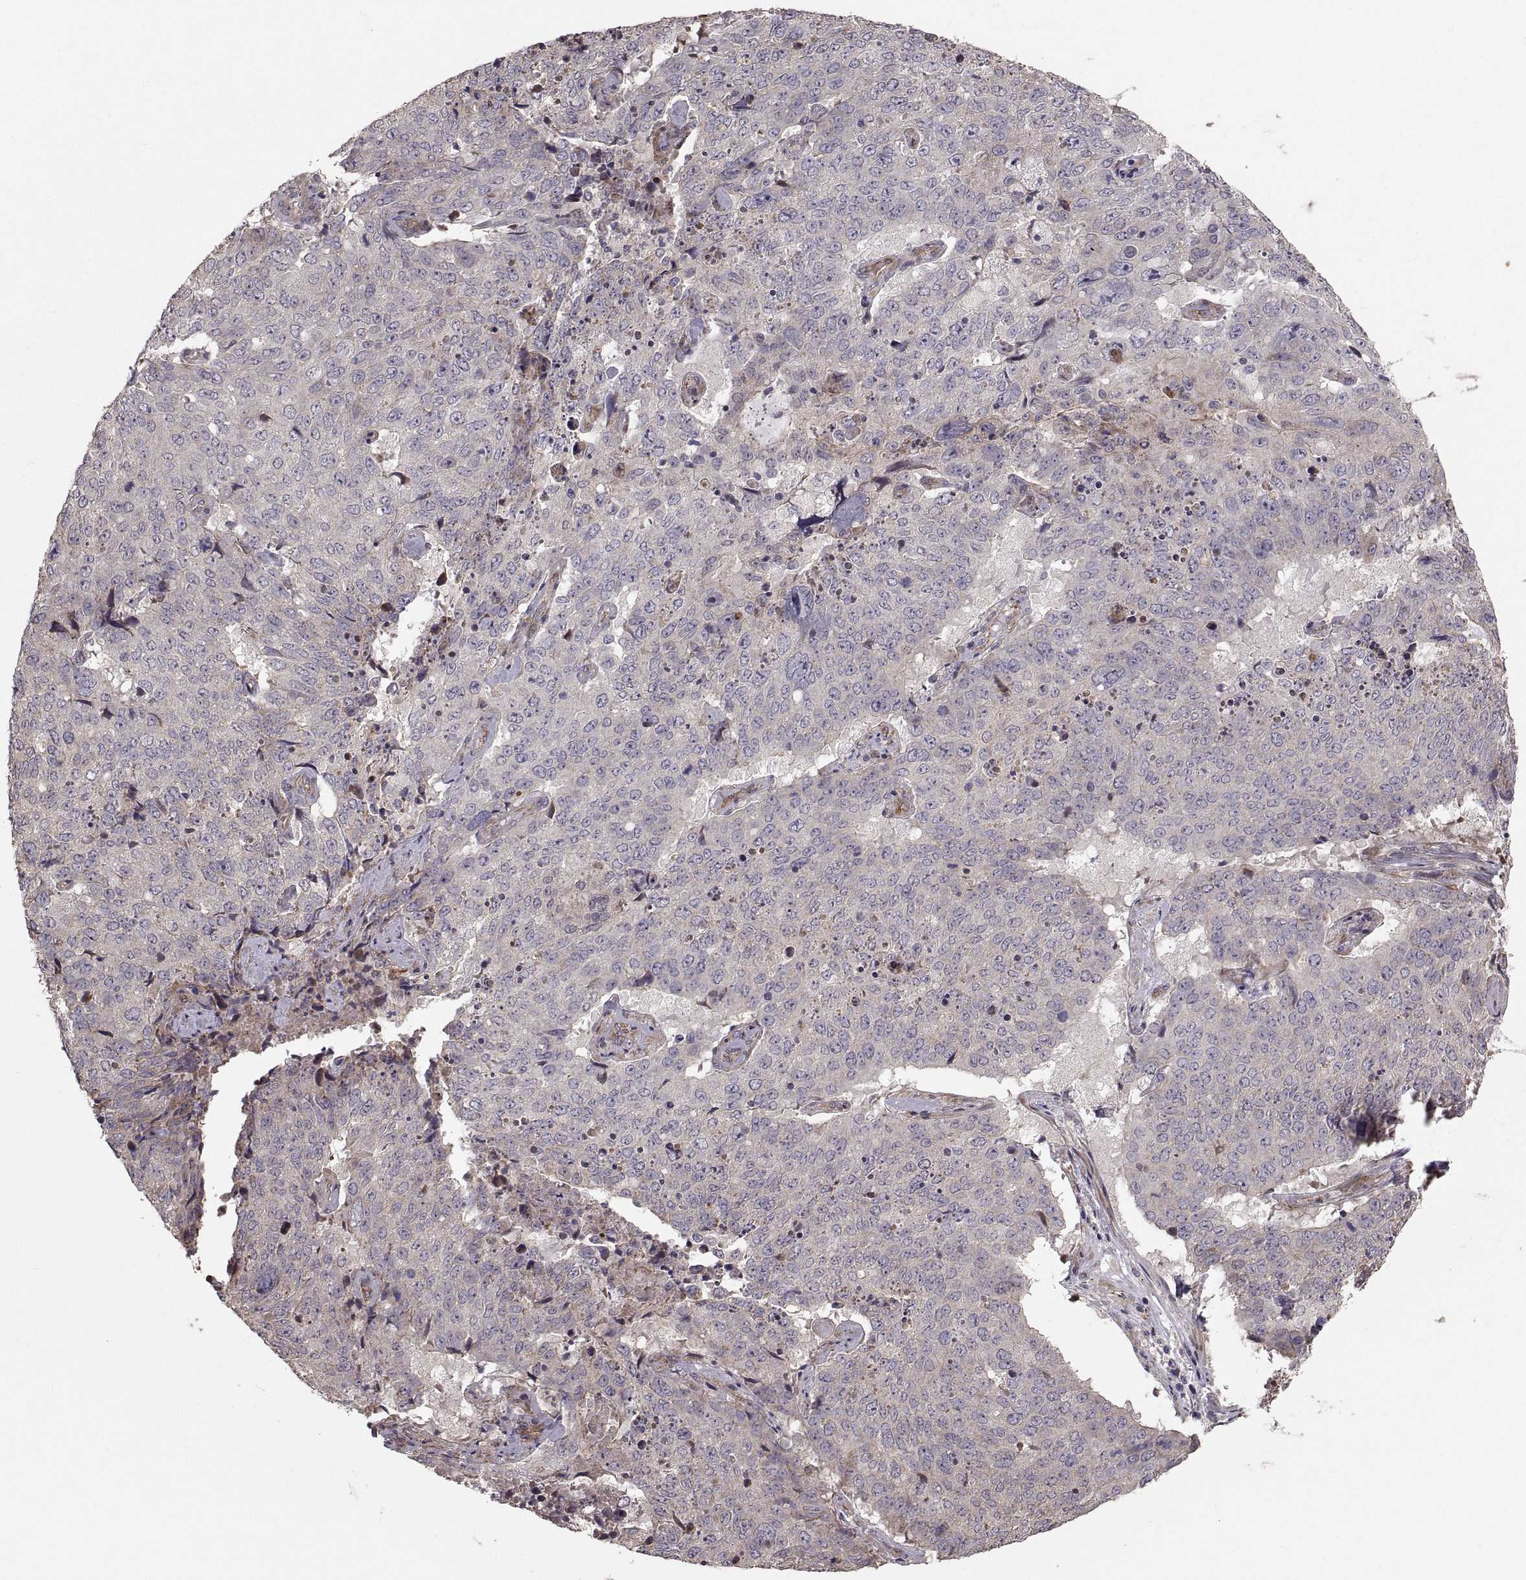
{"staining": {"intensity": "negative", "quantity": "none", "location": "none"}, "tissue": "lung cancer", "cell_type": "Tumor cells", "image_type": "cancer", "snomed": [{"axis": "morphology", "description": "Normal tissue, NOS"}, {"axis": "morphology", "description": "Squamous cell carcinoma, NOS"}, {"axis": "topography", "description": "Bronchus"}, {"axis": "topography", "description": "Lung"}], "caption": "IHC micrograph of squamous cell carcinoma (lung) stained for a protein (brown), which demonstrates no expression in tumor cells. (Immunohistochemistry, brightfield microscopy, high magnification).", "gene": "PMM2", "patient": {"sex": "male", "age": 64}}